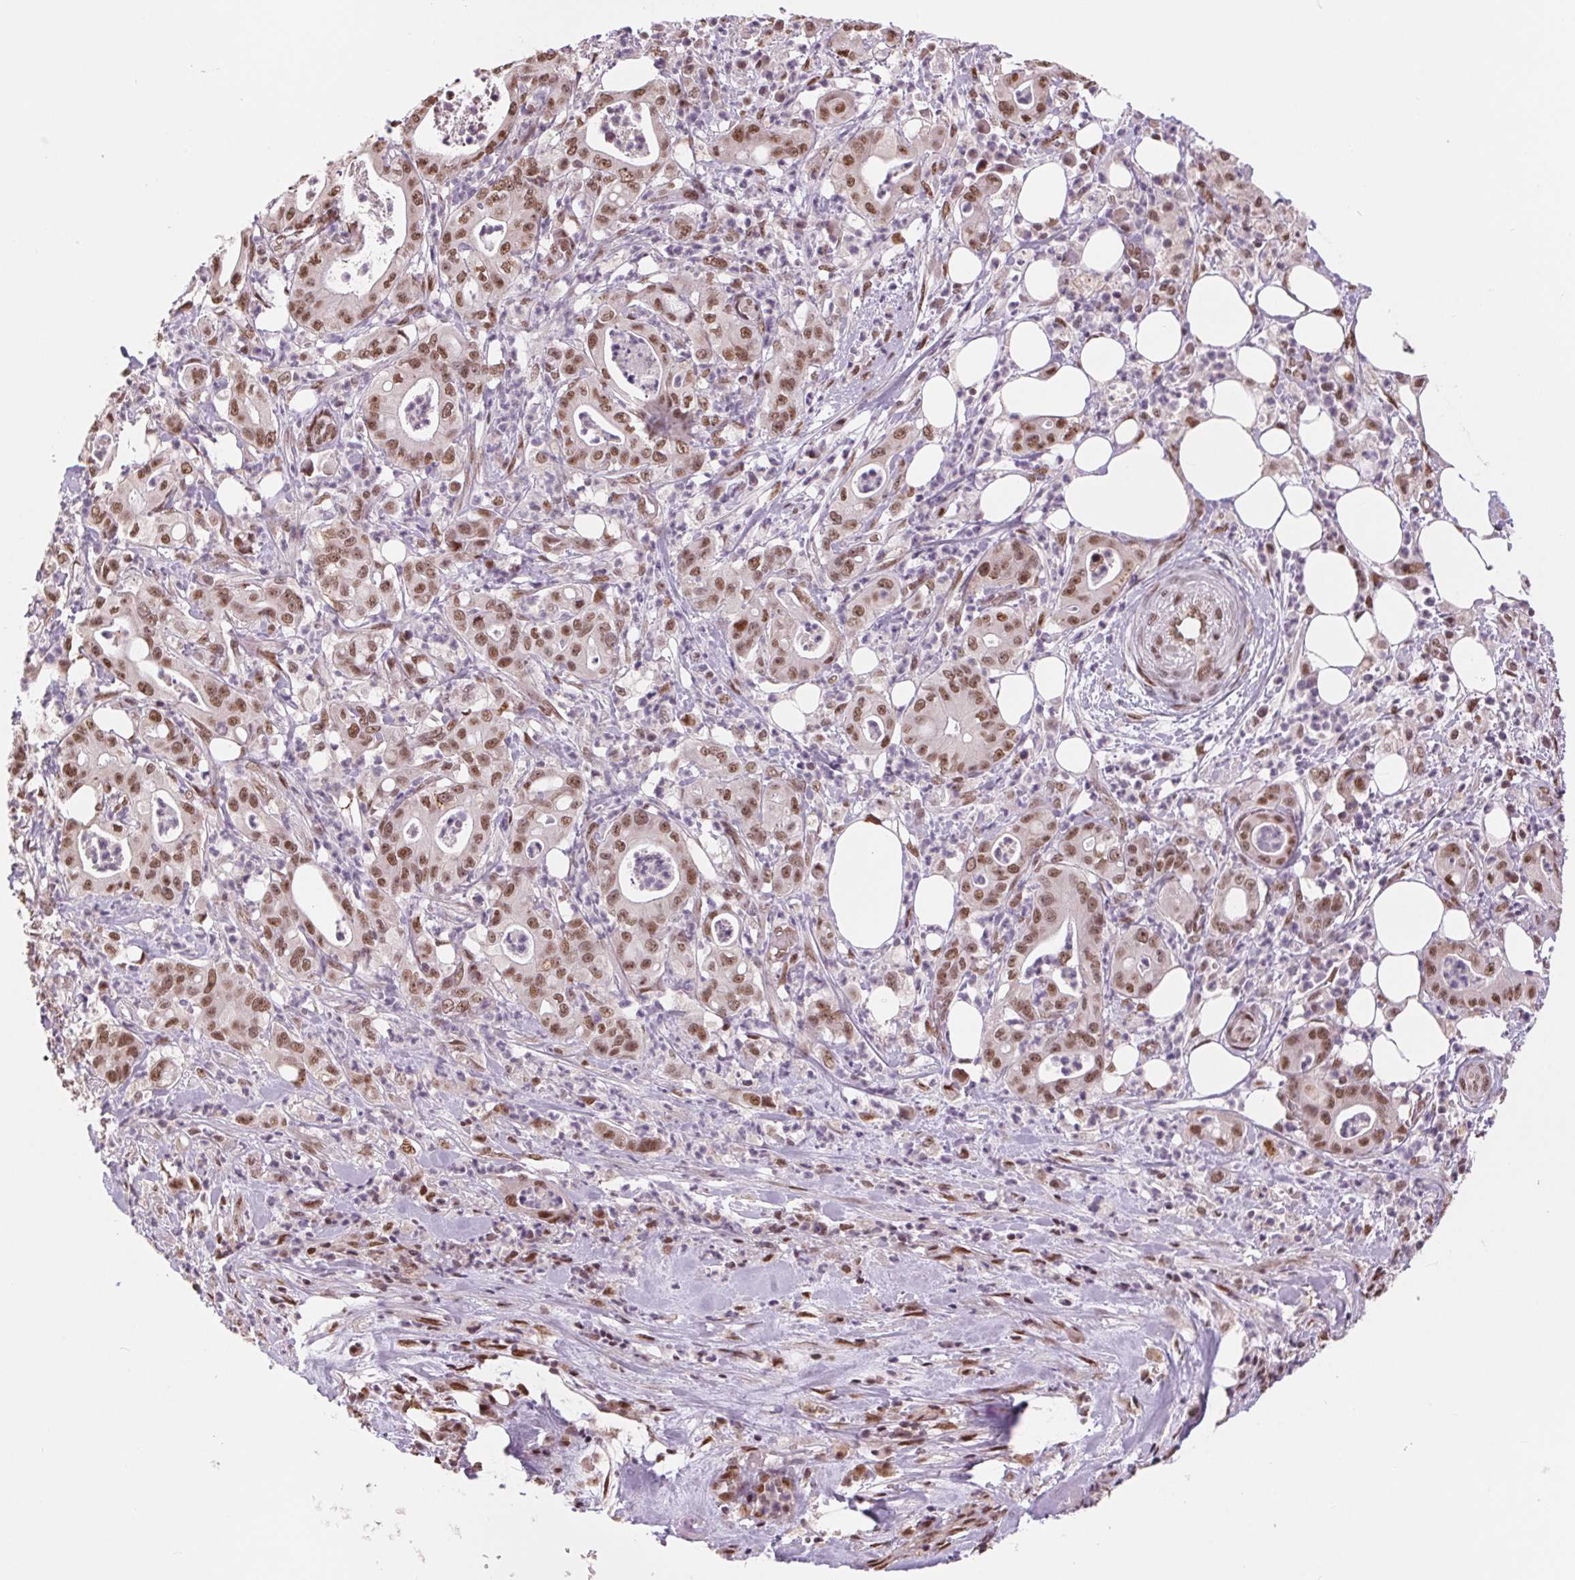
{"staining": {"intensity": "moderate", "quantity": ">75%", "location": "nuclear"}, "tissue": "pancreatic cancer", "cell_type": "Tumor cells", "image_type": "cancer", "snomed": [{"axis": "morphology", "description": "Adenocarcinoma, NOS"}, {"axis": "topography", "description": "Pancreas"}], "caption": "Pancreatic cancer (adenocarcinoma) tissue displays moderate nuclear expression in approximately >75% of tumor cells, visualized by immunohistochemistry.", "gene": "RAD23A", "patient": {"sex": "male", "age": 71}}